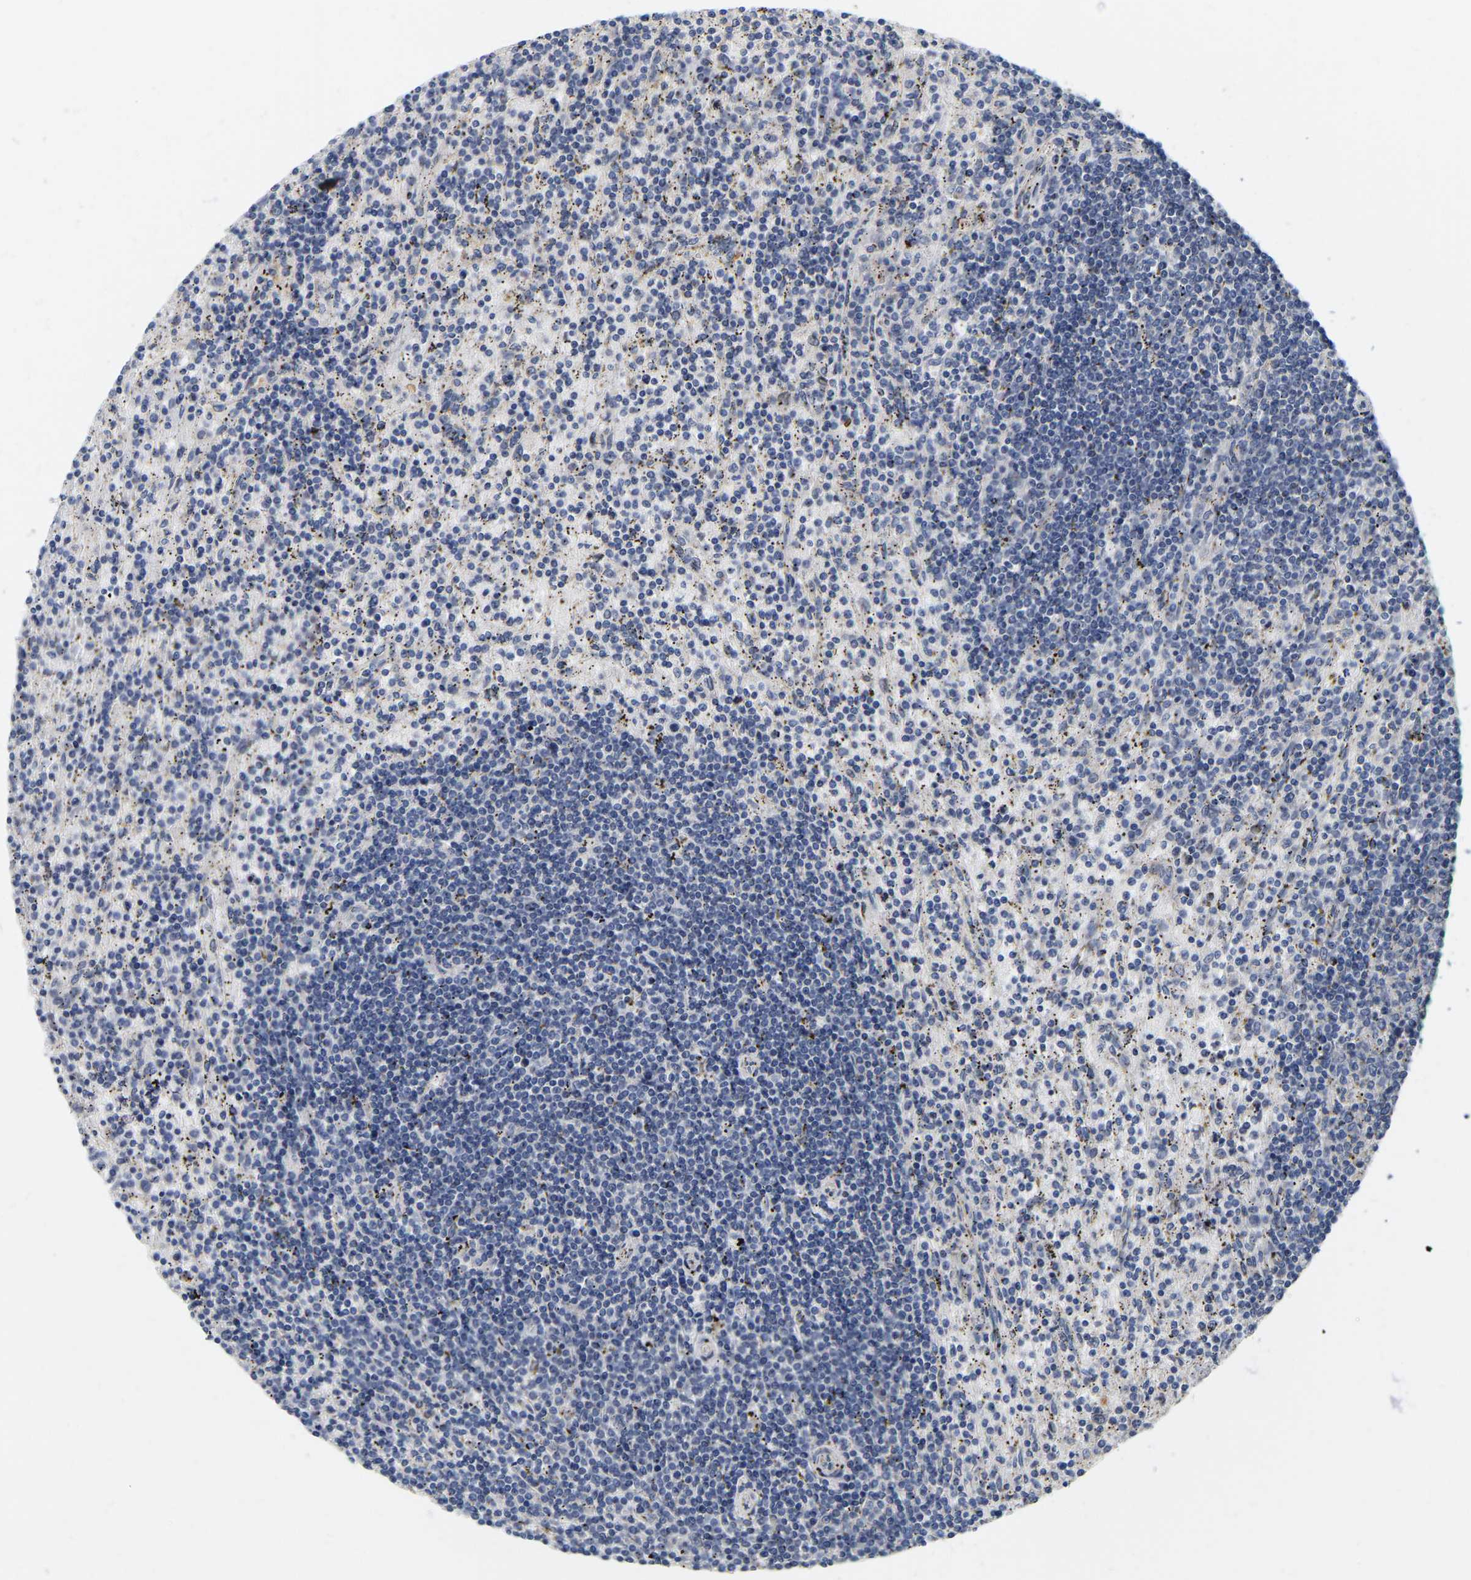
{"staining": {"intensity": "negative", "quantity": "none", "location": "none"}, "tissue": "lymphoma", "cell_type": "Tumor cells", "image_type": "cancer", "snomed": [{"axis": "morphology", "description": "Malignant lymphoma, non-Hodgkin's type, Low grade"}, {"axis": "topography", "description": "Spleen"}], "caption": "This is an IHC micrograph of malignant lymphoma, non-Hodgkin's type (low-grade). There is no expression in tumor cells.", "gene": "SSH1", "patient": {"sex": "male", "age": 76}}